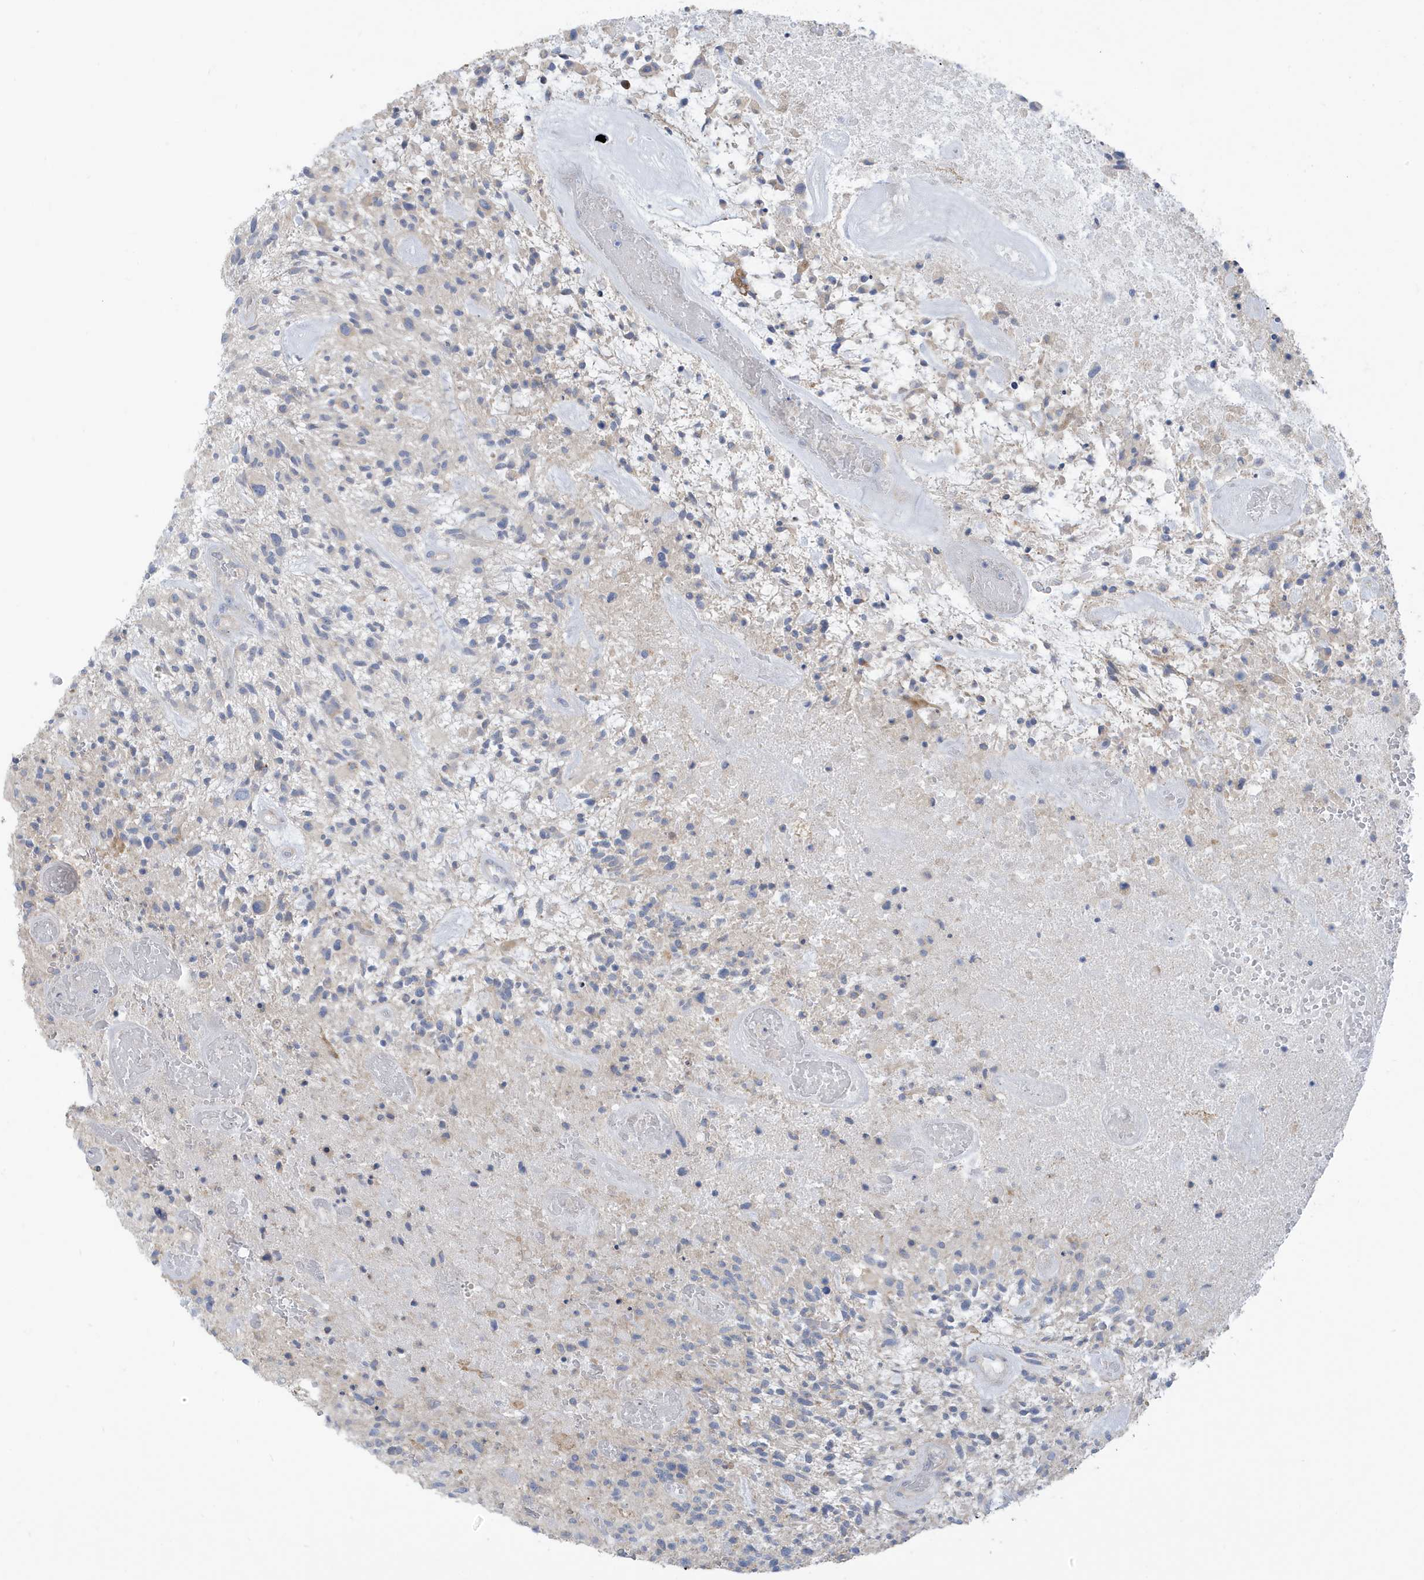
{"staining": {"intensity": "negative", "quantity": "none", "location": "none"}, "tissue": "glioma", "cell_type": "Tumor cells", "image_type": "cancer", "snomed": [{"axis": "morphology", "description": "Glioma, malignant, High grade"}, {"axis": "topography", "description": "Brain"}], "caption": "Immunohistochemical staining of human malignant glioma (high-grade) demonstrates no significant expression in tumor cells. (DAB immunohistochemistry visualized using brightfield microscopy, high magnification).", "gene": "ATP13A5", "patient": {"sex": "male", "age": 47}}